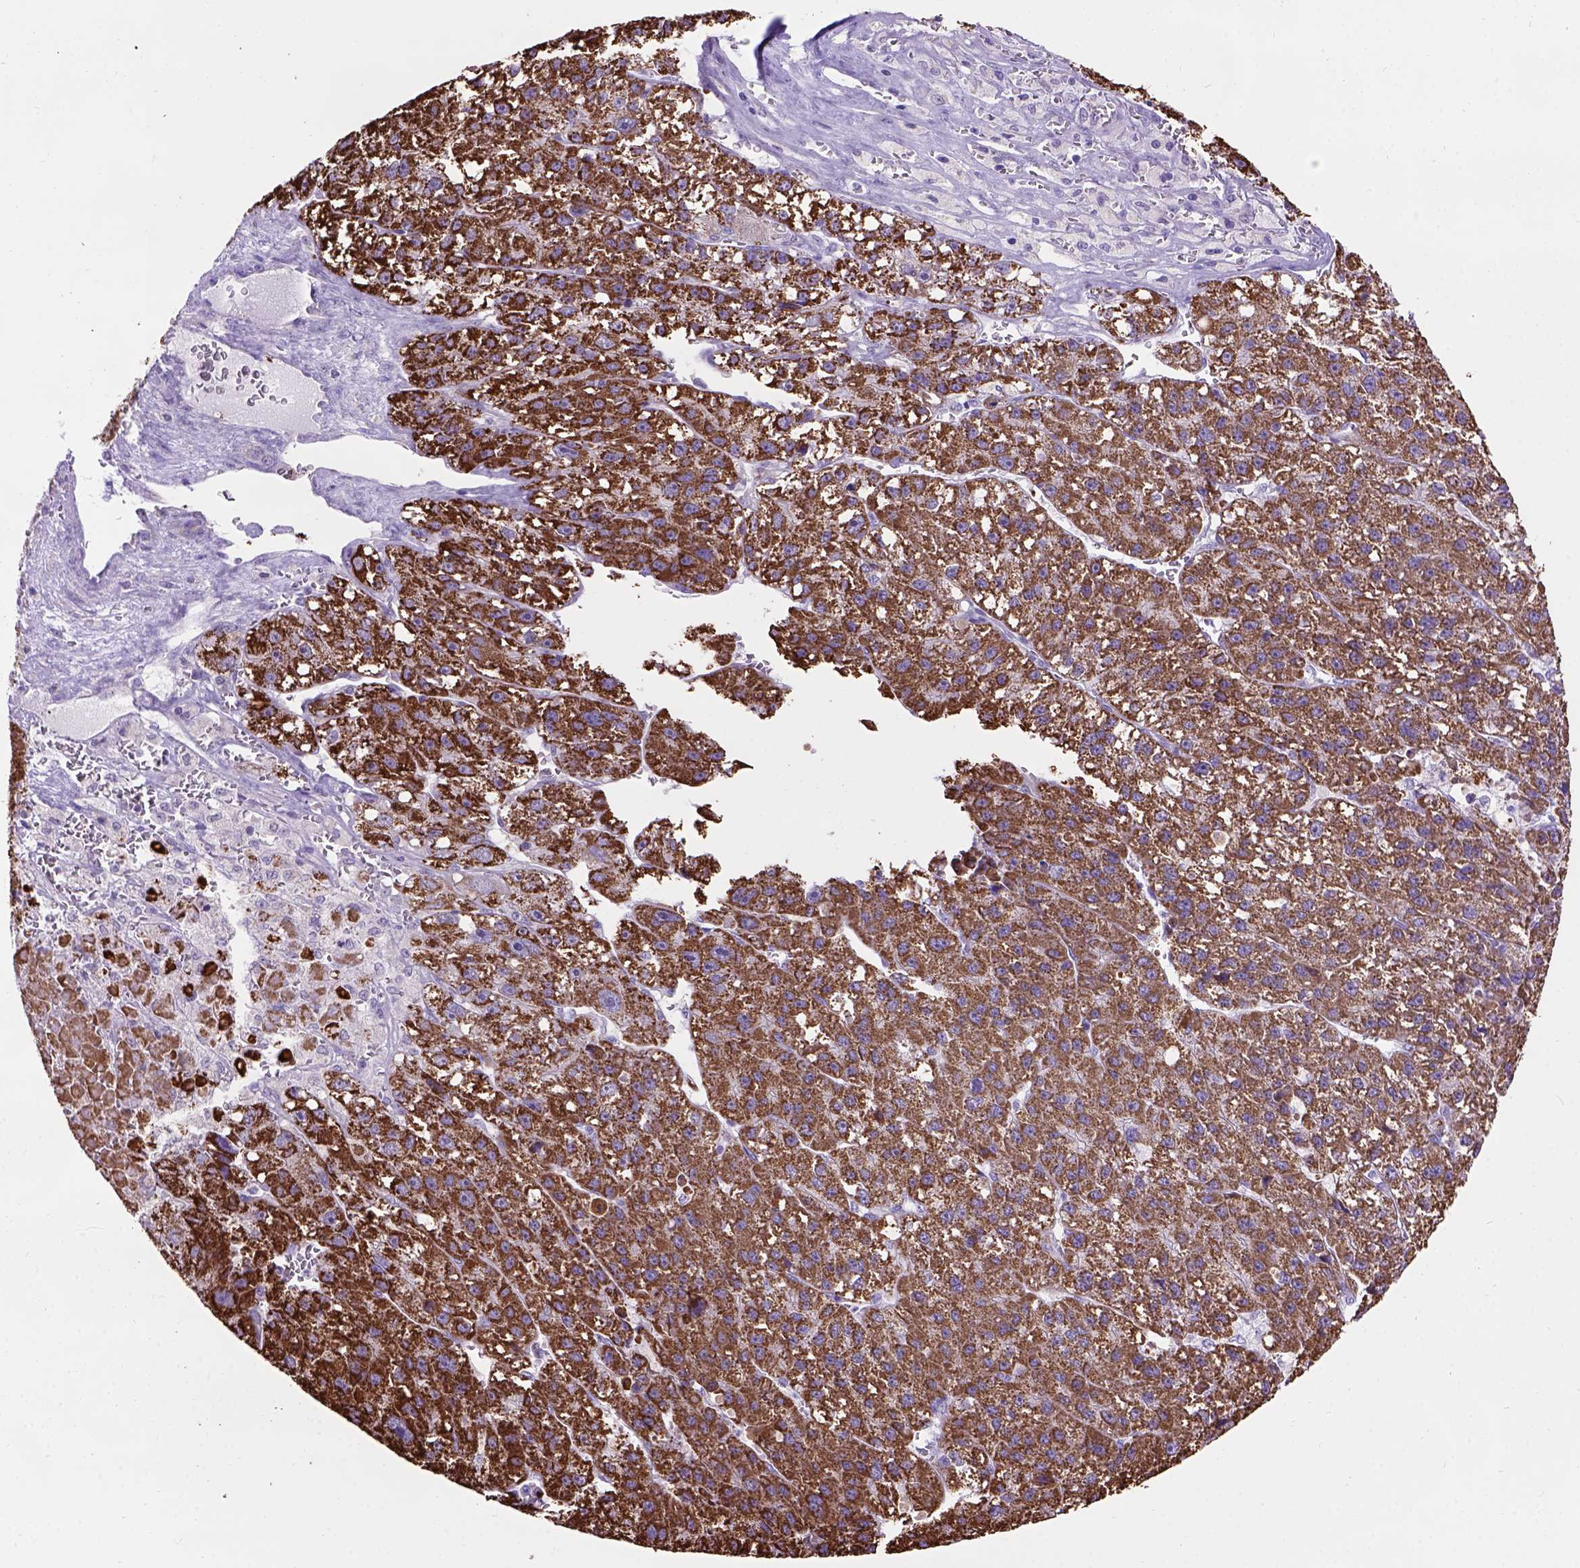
{"staining": {"intensity": "strong", "quantity": ">75%", "location": "cytoplasmic/membranous"}, "tissue": "liver cancer", "cell_type": "Tumor cells", "image_type": "cancer", "snomed": [{"axis": "morphology", "description": "Carcinoma, Hepatocellular, NOS"}, {"axis": "topography", "description": "Liver"}], "caption": "Liver hepatocellular carcinoma stained with a protein marker exhibits strong staining in tumor cells.", "gene": "L2HGDH", "patient": {"sex": "female", "age": 70}}